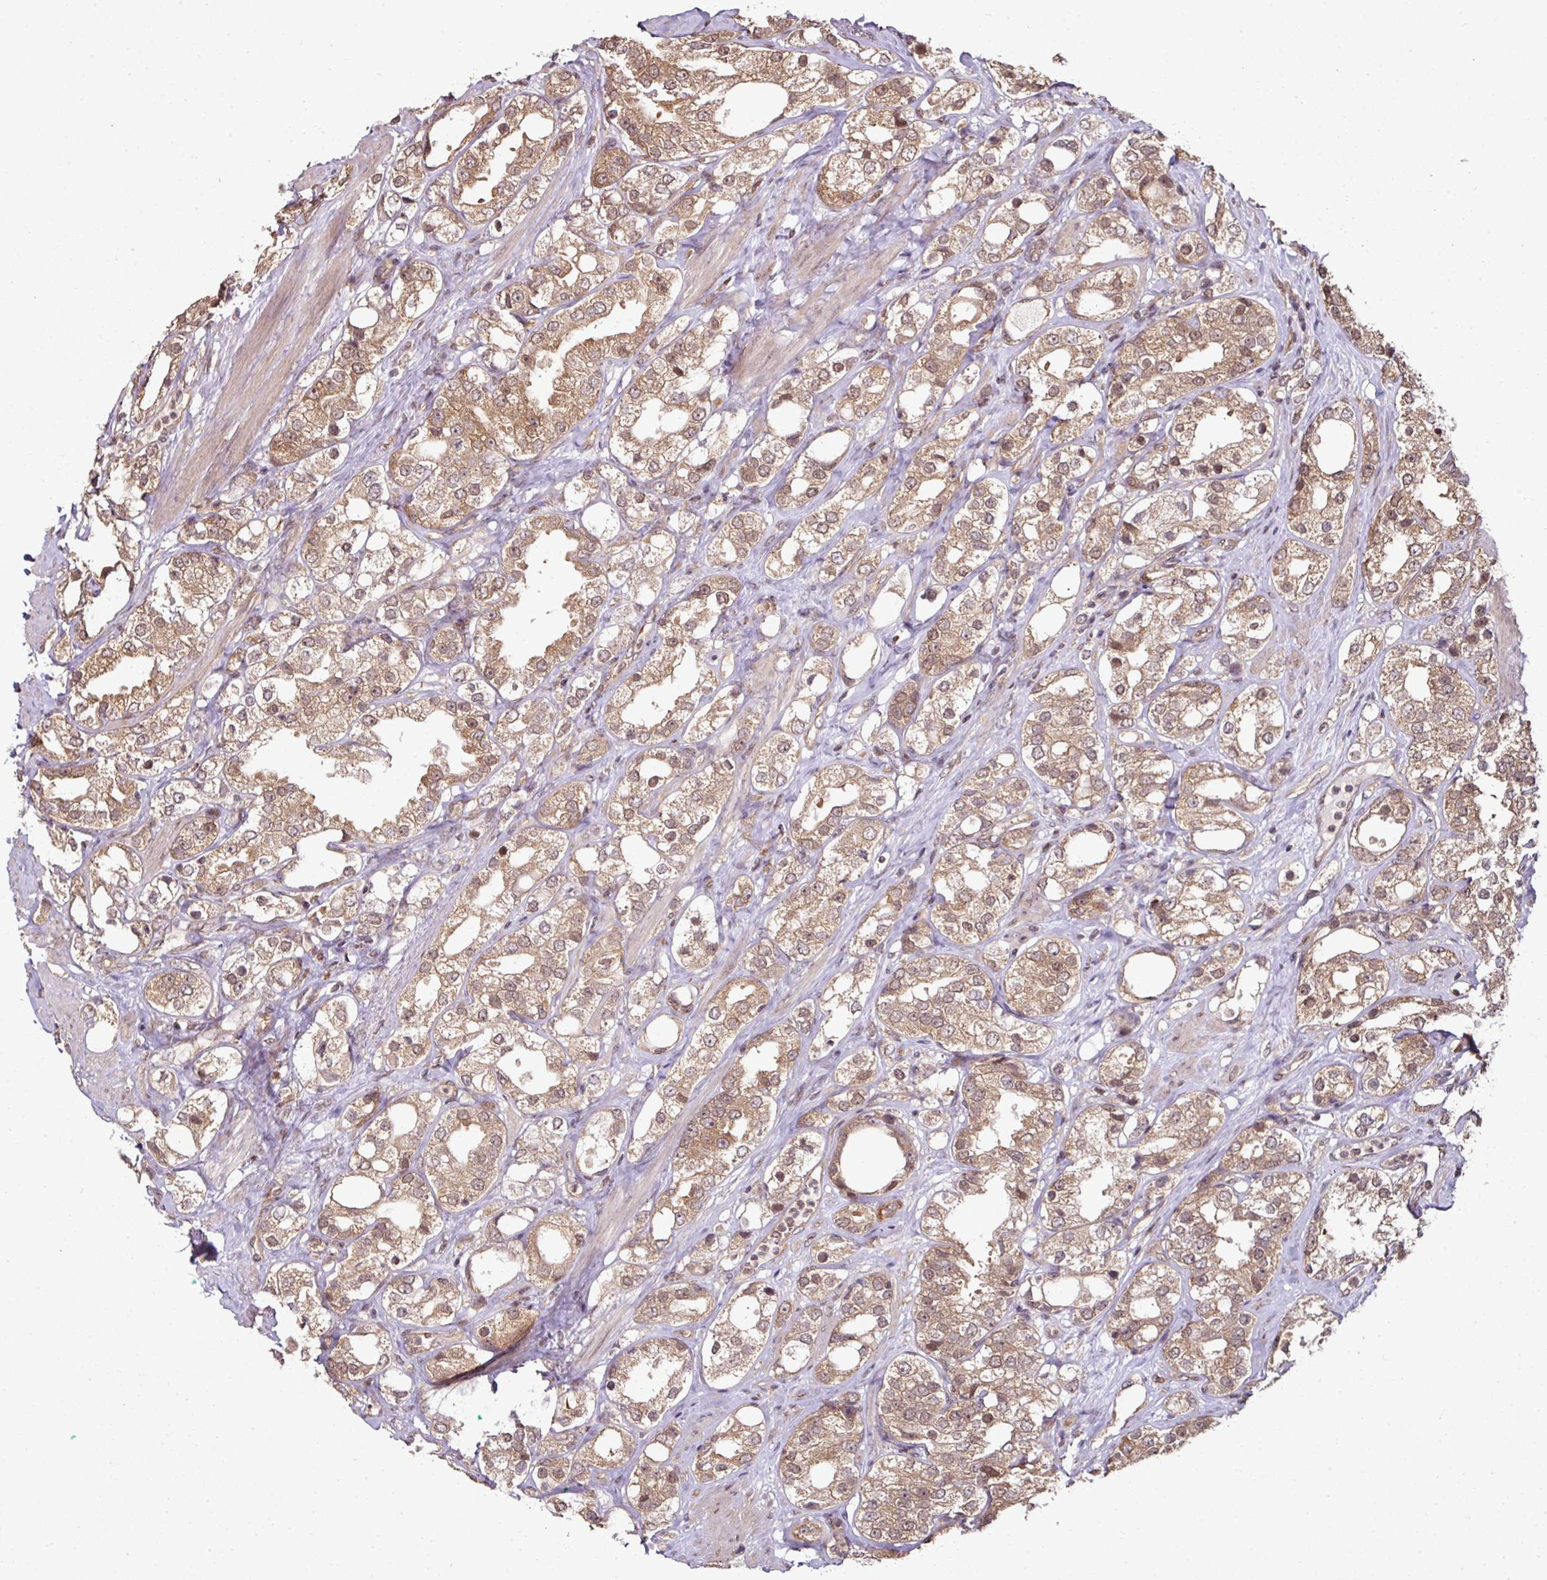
{"staining": {"intensity": "moderate", "quantity": ">75%", "location": "cytoplasmic/membranous,nuclear"}, "tissue": "prostate cancer", "cell_type": "Tumor cells", "image_type": "cancer", "snomed": [{"axis": "morphology", "description": "Adenocarcinoma, NOS"}, {"axis": "topography", "description": "Prostate"}], "caption": "A histopathology image showing moderate cytoplasmic/membranous and nuclear staining in approximately >75% of tumor cells in prostate adenocarcinoma, as visualized by brown immunohistochemical staining.", "gene": "ANKRD18A", "patient": {"sex": "male", "age": 79}}